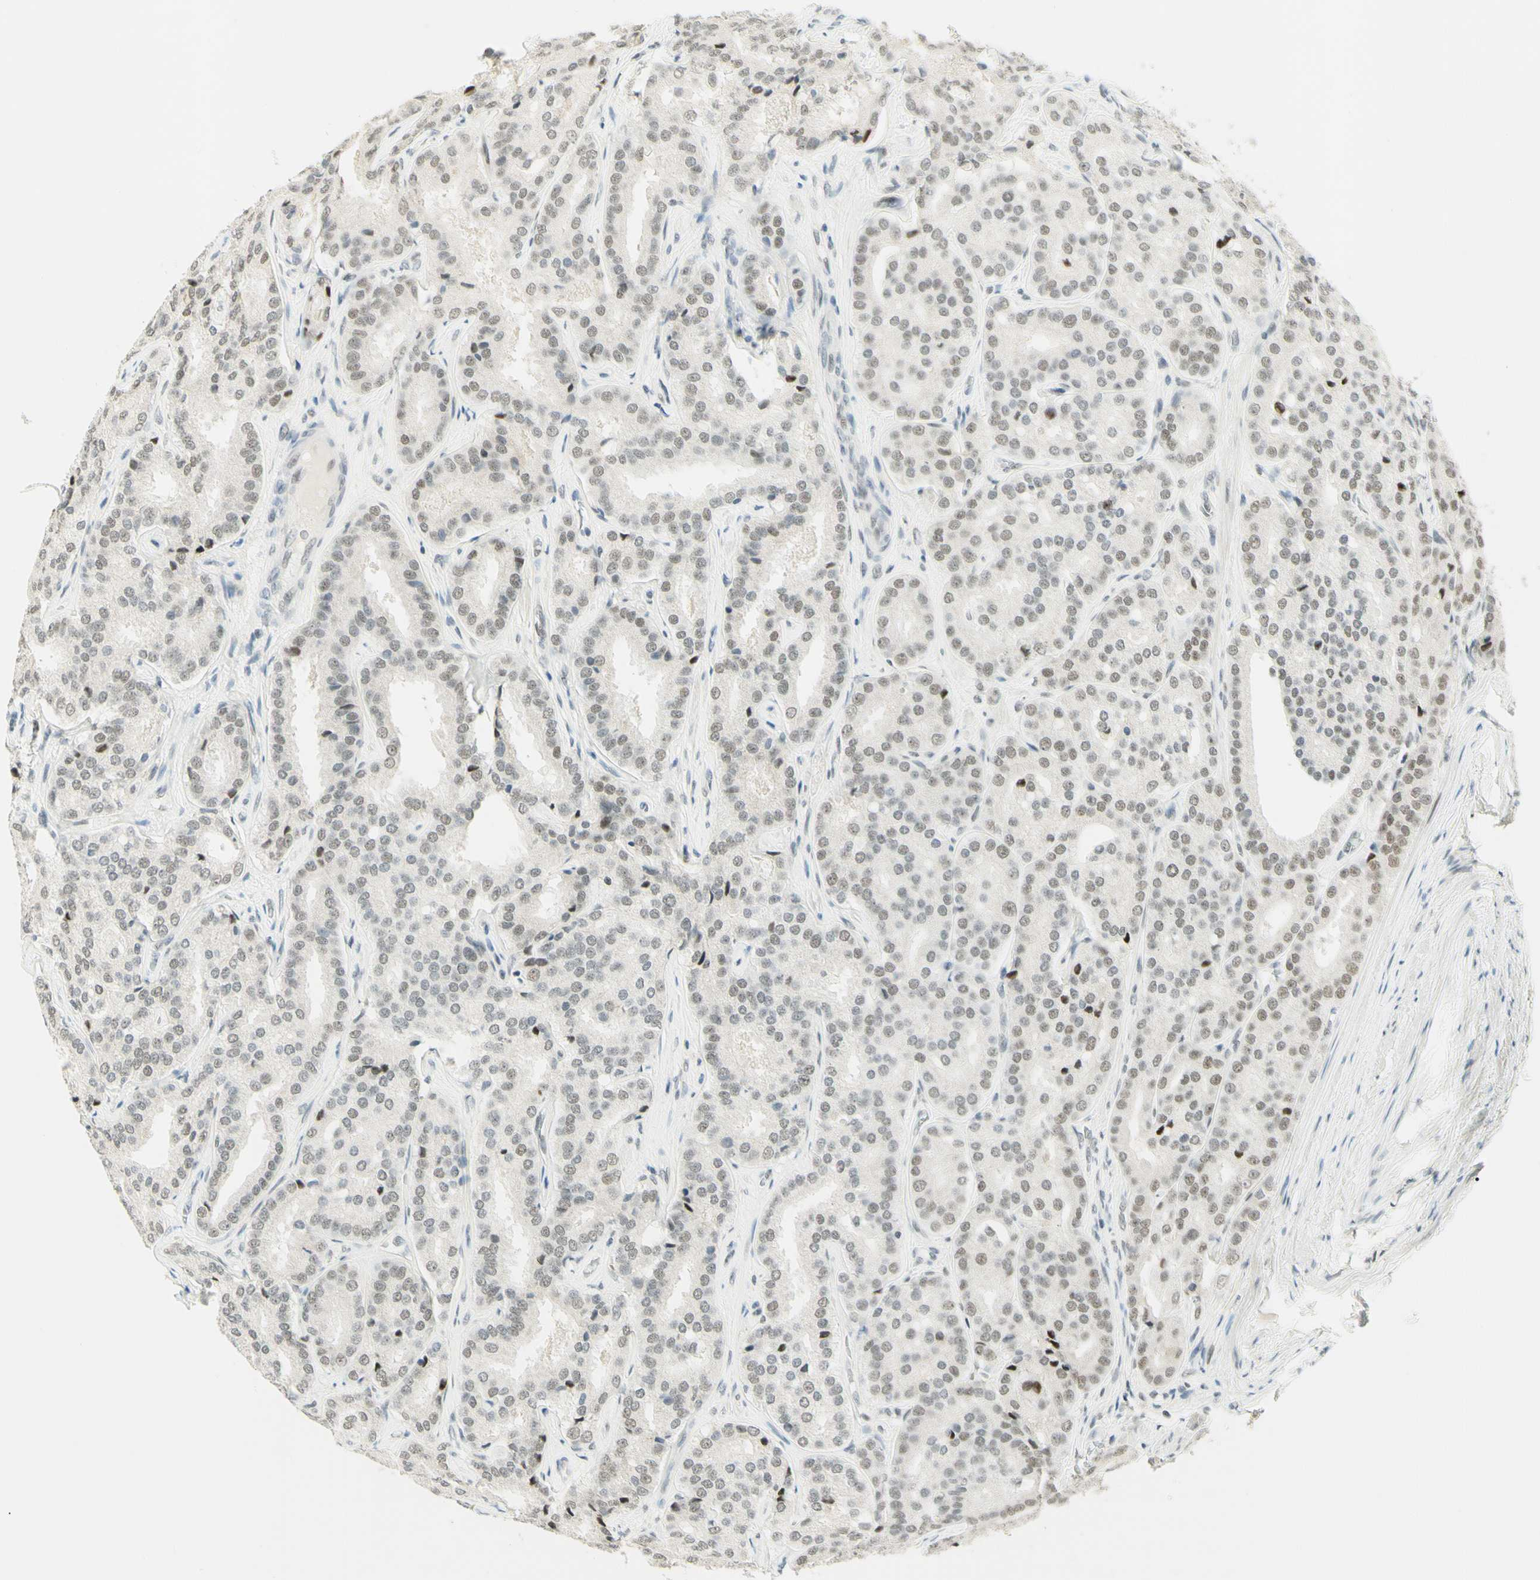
{"staining": {"intensity": "moderate", "quantity": "<25%", "location": "cytoplasmic/membranous,nuclear"}, "tissue": "prostate cancer", "cell_type": "Tumor cells", "image_type": "cancer", "snomed": [{"axis": "morphology", "description": "Adenocarcinoma, High grade"}, {"axis": "topography", "description": "Prostate"}], "caption": "Moderate cytoplasmic/membranous and nuclear protein positivity is identified in about <25% of tumor cells in prostate cancer (high-grade adenocarcinoma).", "gene": "PMS2", "patient": {"sex": "male", "age": 65}}